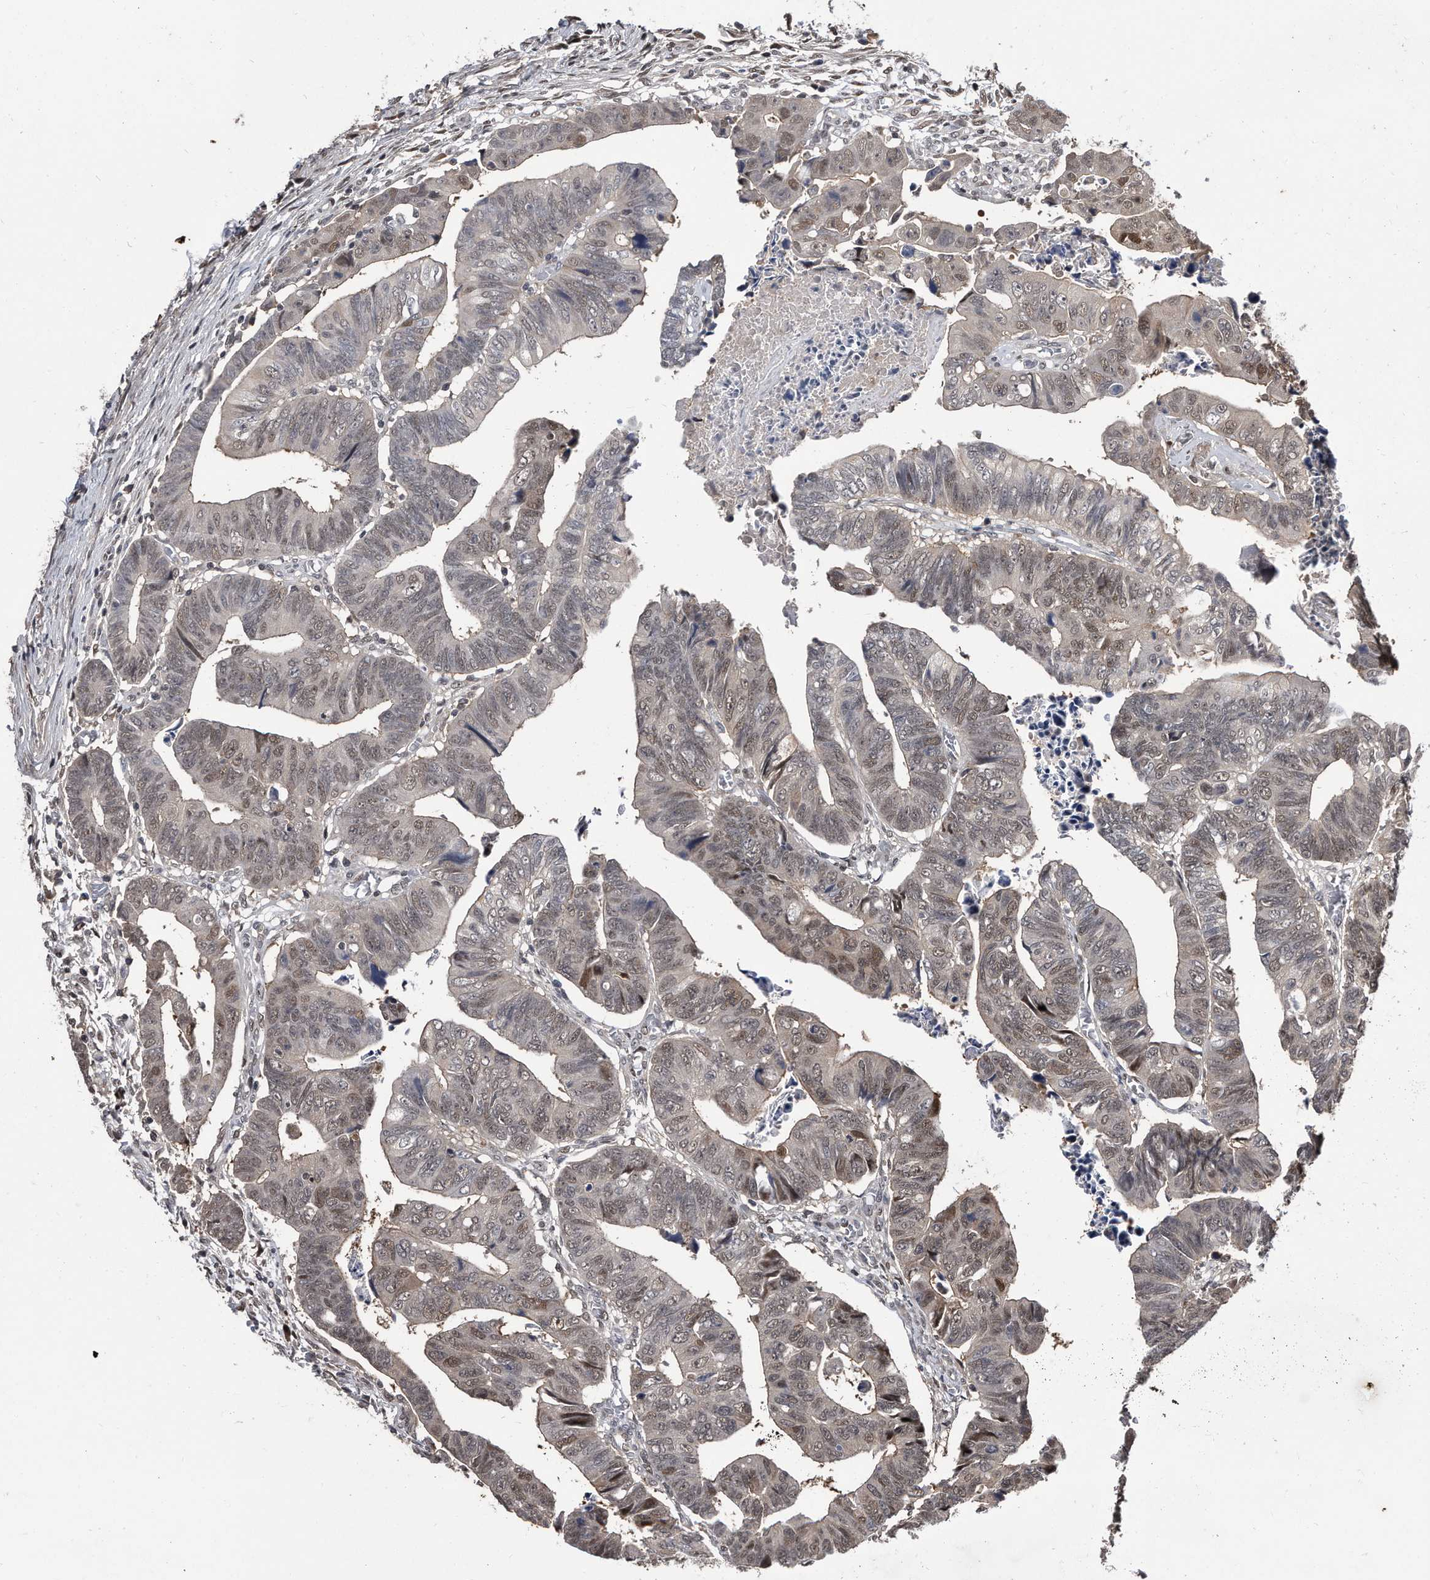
{"staining": {"intensity": "moderate", "quantity": "<25%", "location": "nuclear"}, "tissue": "colorectal cancer", "cell_type": "Tumor cells", "image_type": "cancer", "snomed": [{"axis": "morphology", "description": "Adenocarcinoma, NOS"}, {"axis": "topography", "description": "Rectum"}], "caption": "The photomicrograph shows immunohistochemical staining of colorectal cancer. There is moderate nuclear expression is seen in about <25% of tumor cells.", "gene": "RAD23B", "patient": {"sex": "female", "age": 65}}